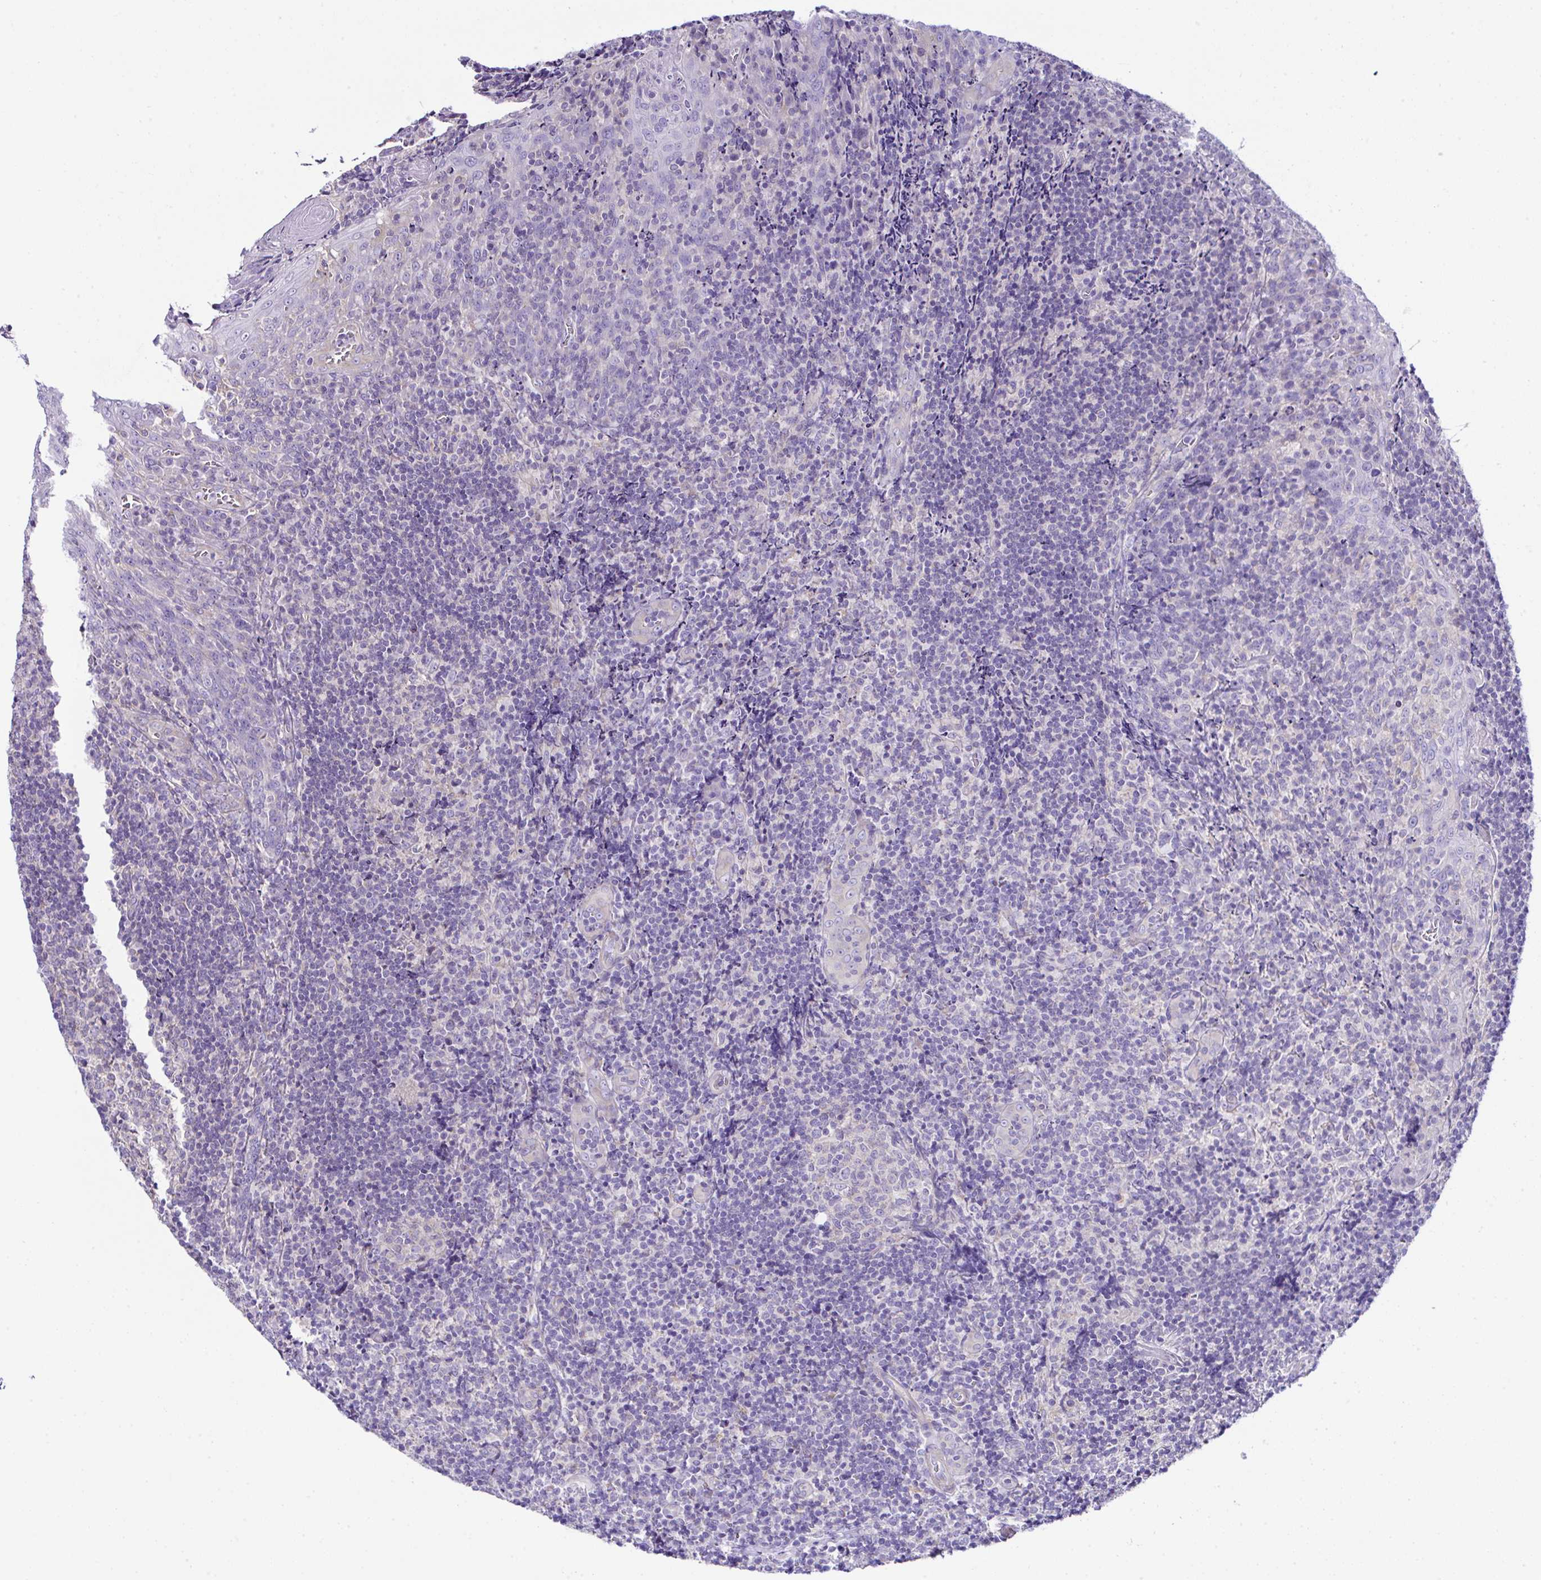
{"staining": {"intensity": "negative", "quantity": "none", "location": "none"}, "tissue": "tonsil", "cell_type": "Germinal center cells", "image_type": "normal", "snomed": [{"axis": "morphology", "description": "Normal tissue, NOS"}, {"axis": "topography", "description": "Tonsil"}], "caption": "Immunohistochemistry histopathology image of benign tonsil: tonsil stained with DAB (3,3'-diaminobenzidine) reveals no significant protein expression in germinal center cells.", "gene": "OR4P4", "patient": {"sex": "male", "age": 17}}